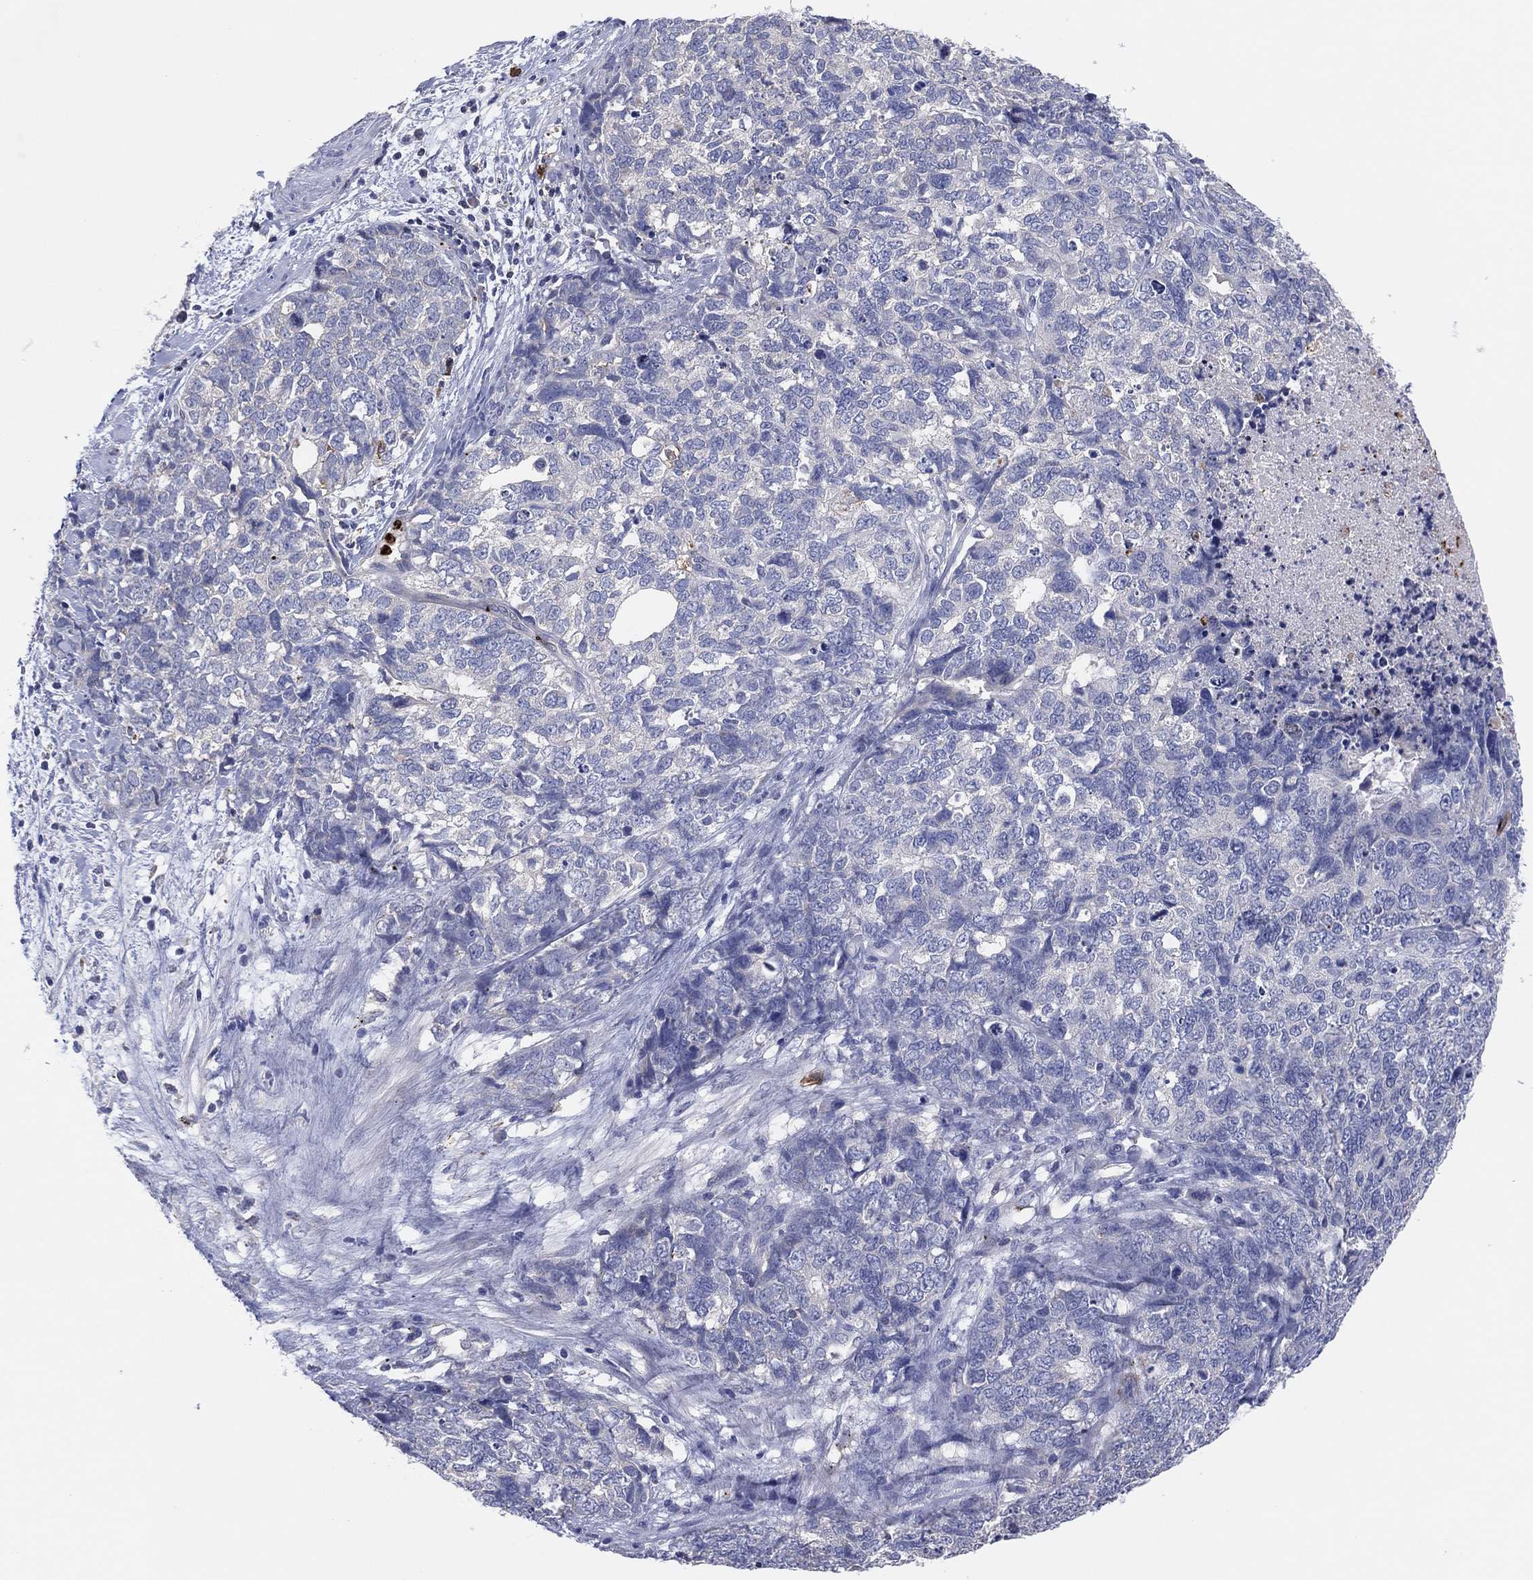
{"staining": {"intensity": "negative", "quantity": "none", "location": "none"}, "tissue": "cervical cancer", "cell_type": "Tumor cells", "image_type": "cancer", "snomed": [{"axis": "morphology", "description": "Squamous cell carcinoma, NOS"}, {"axis": "topography", "description": "Cervix"}], "caption": "This is an immunohistochemistry (IHC) micrograph of human squamous cell carcinoma (cervical). There is no positivity in tumor cells.", "gene": "PLAC8", "patient": {"sex": "female", "age": 63}}